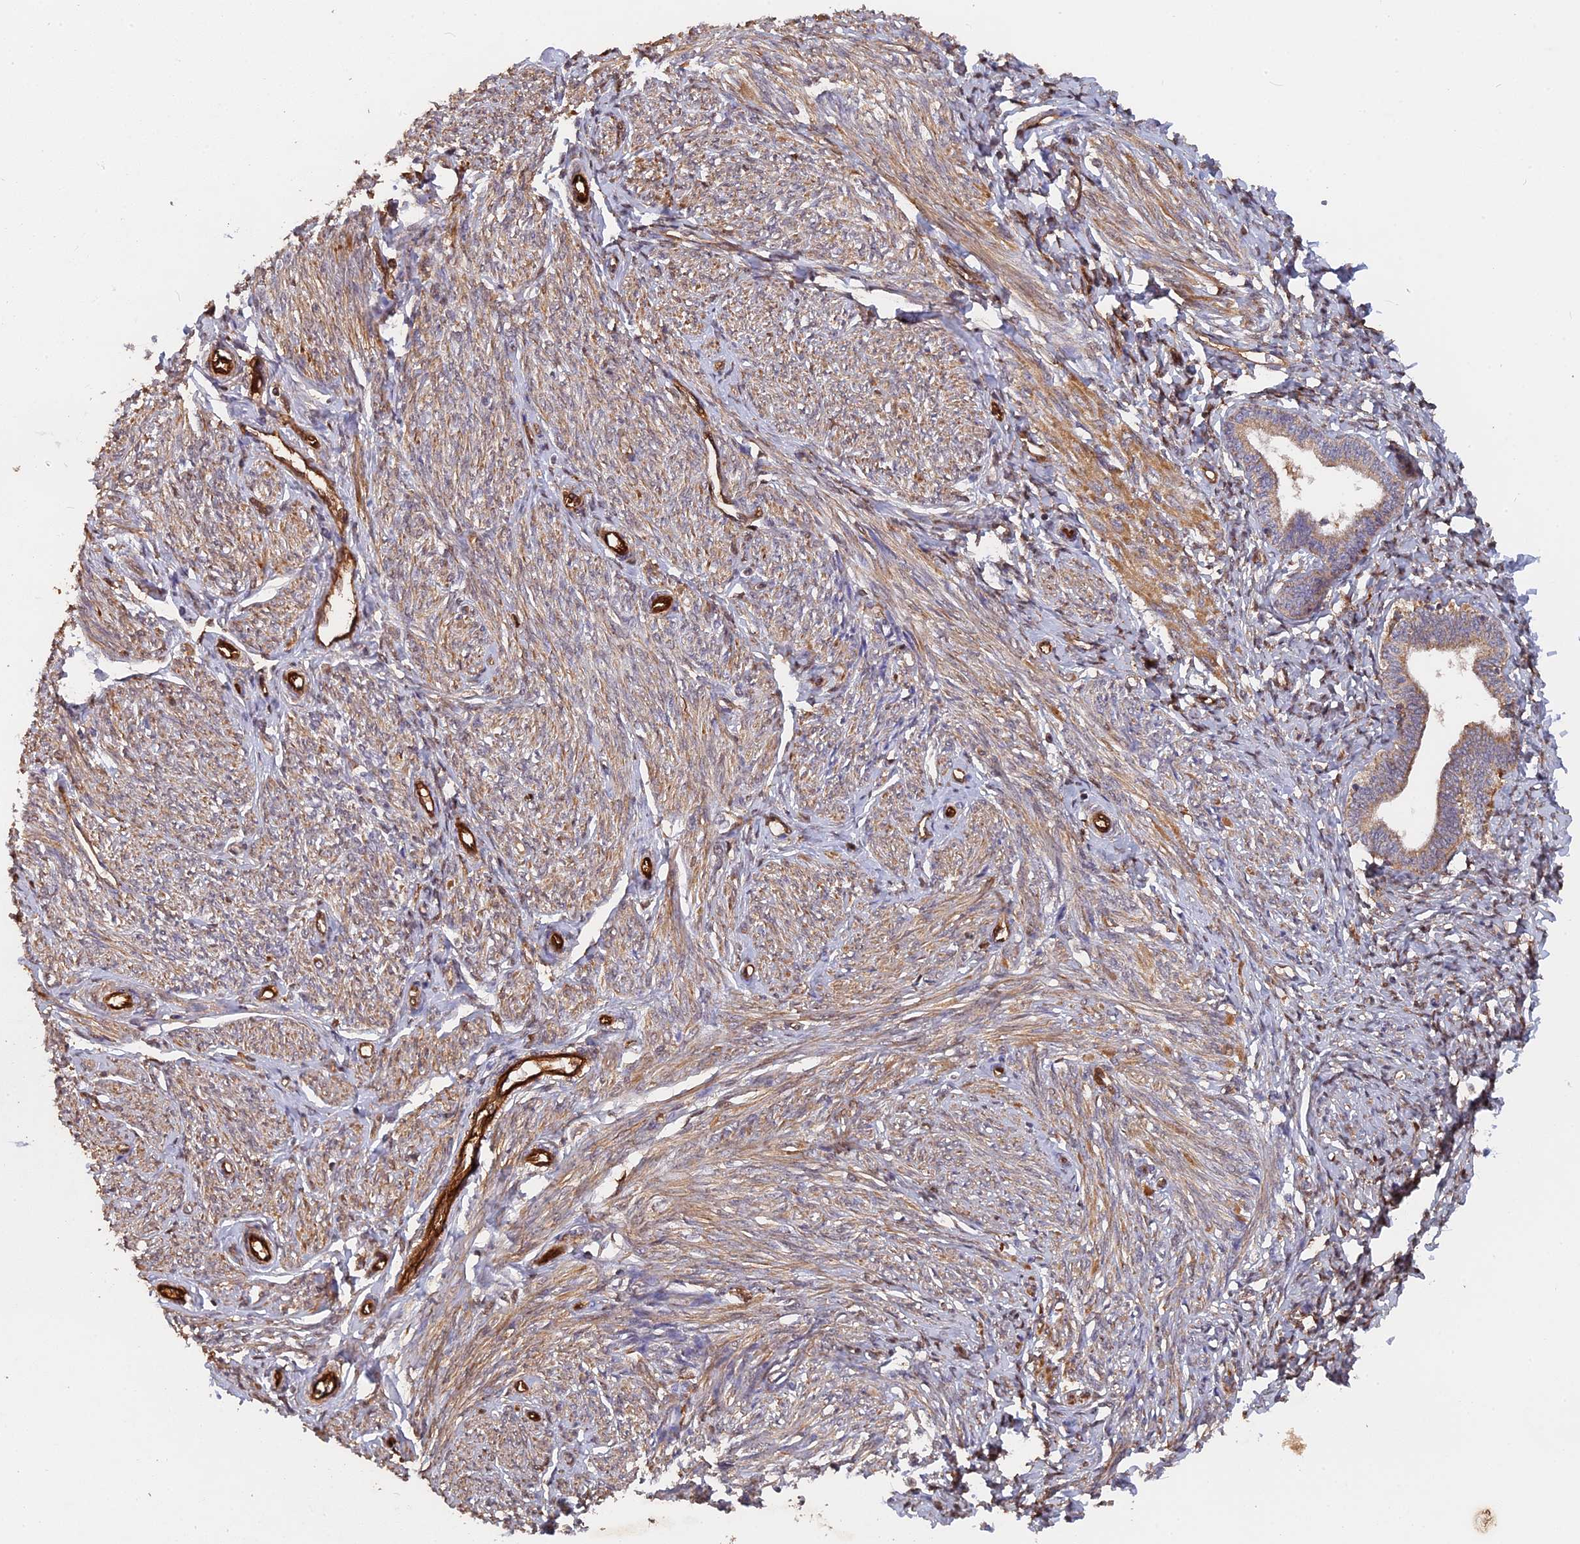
{"staining": {"intensity": "moderate", "quantity": "<25%", "location": "cytoplasmic/membranous"}, "tissue": "endometrium", "cell_type": "Glandular cells", "image_type": "normal", "snomed": [{"axis": "morphology", "description": "Normal tissue, NOS"}, {"axis": "topography", "description": "Endometrium"}], "caption": "High-magnification brightfield microscopy of unremarkable endometrium stained with DAB (3,3'-diaminobenzidine) (brown) and counterstained with hematoxylin (blue). glandular cells exhibit moderate cytoplasmic/membranous positivity is appreciated in about<25% of cells.", "gene": "SAC3D1", "patient": {"sex": "female", "age": 72}}